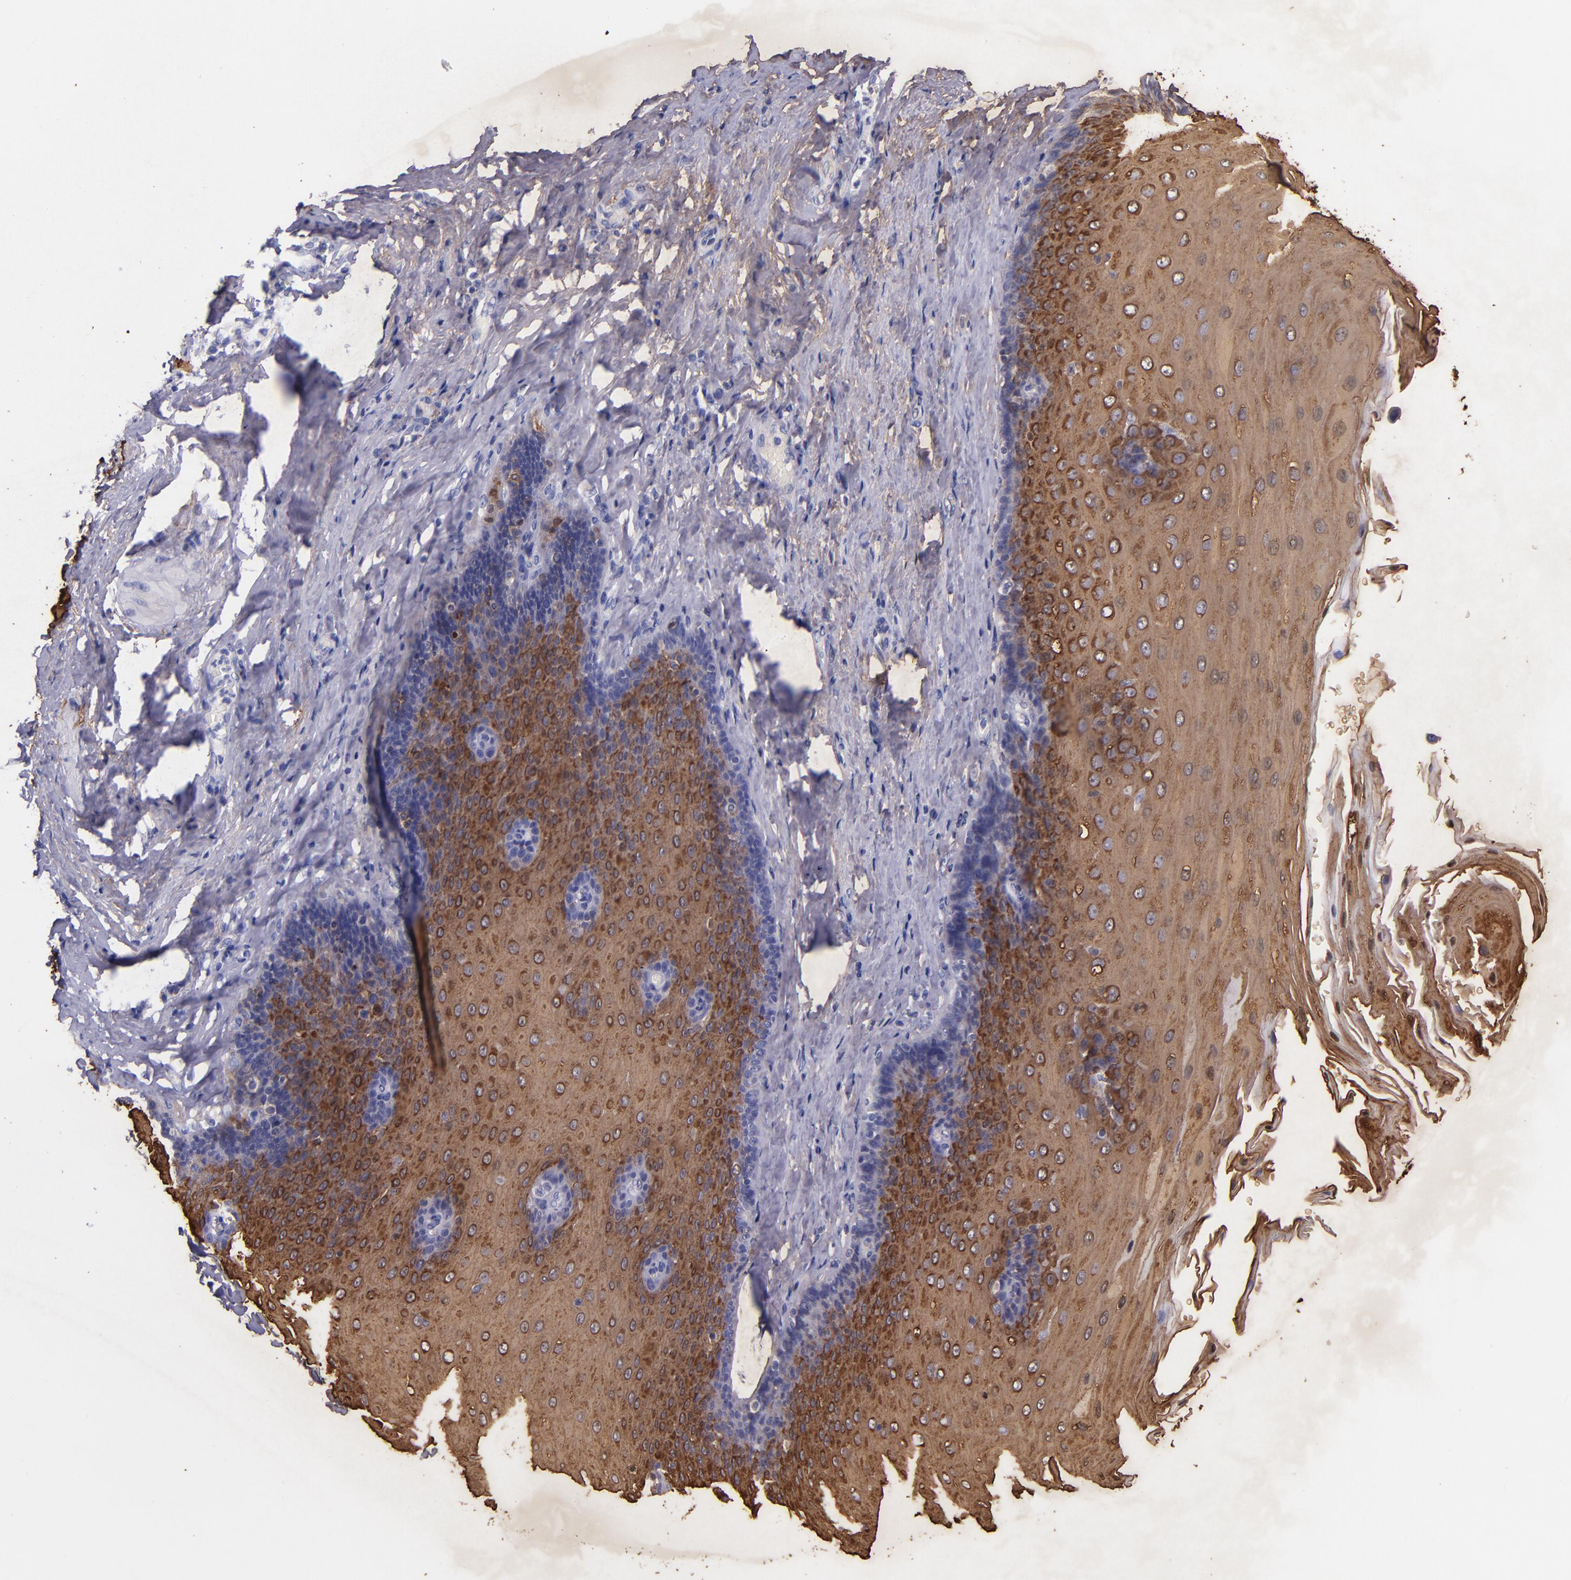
{"staining": {"intensity": "strong", "quantity": ">75%", "location": "cytoplasmic/membranous"}, "tissue": "esophagus", "cell_type": "Squamous epithelial cells", "image_type": "normal", "snomed": [{"axis": "morphology", "description": "Normal tissue, NOS"}, {"axis": "topography", "description": "Esophagus"}], "caption": "Immunohistochemical staining of normal esophagus demonstrates strong cytoplasmic/membranous protein expression in approximately >75% of squamous epithelial cells. Immunohistochemistry (ihc) stains the protein of interest in brown and the nuclei are stained blue.", "gene": "IVL", "patient": {"sex": "male", "age": 62}}